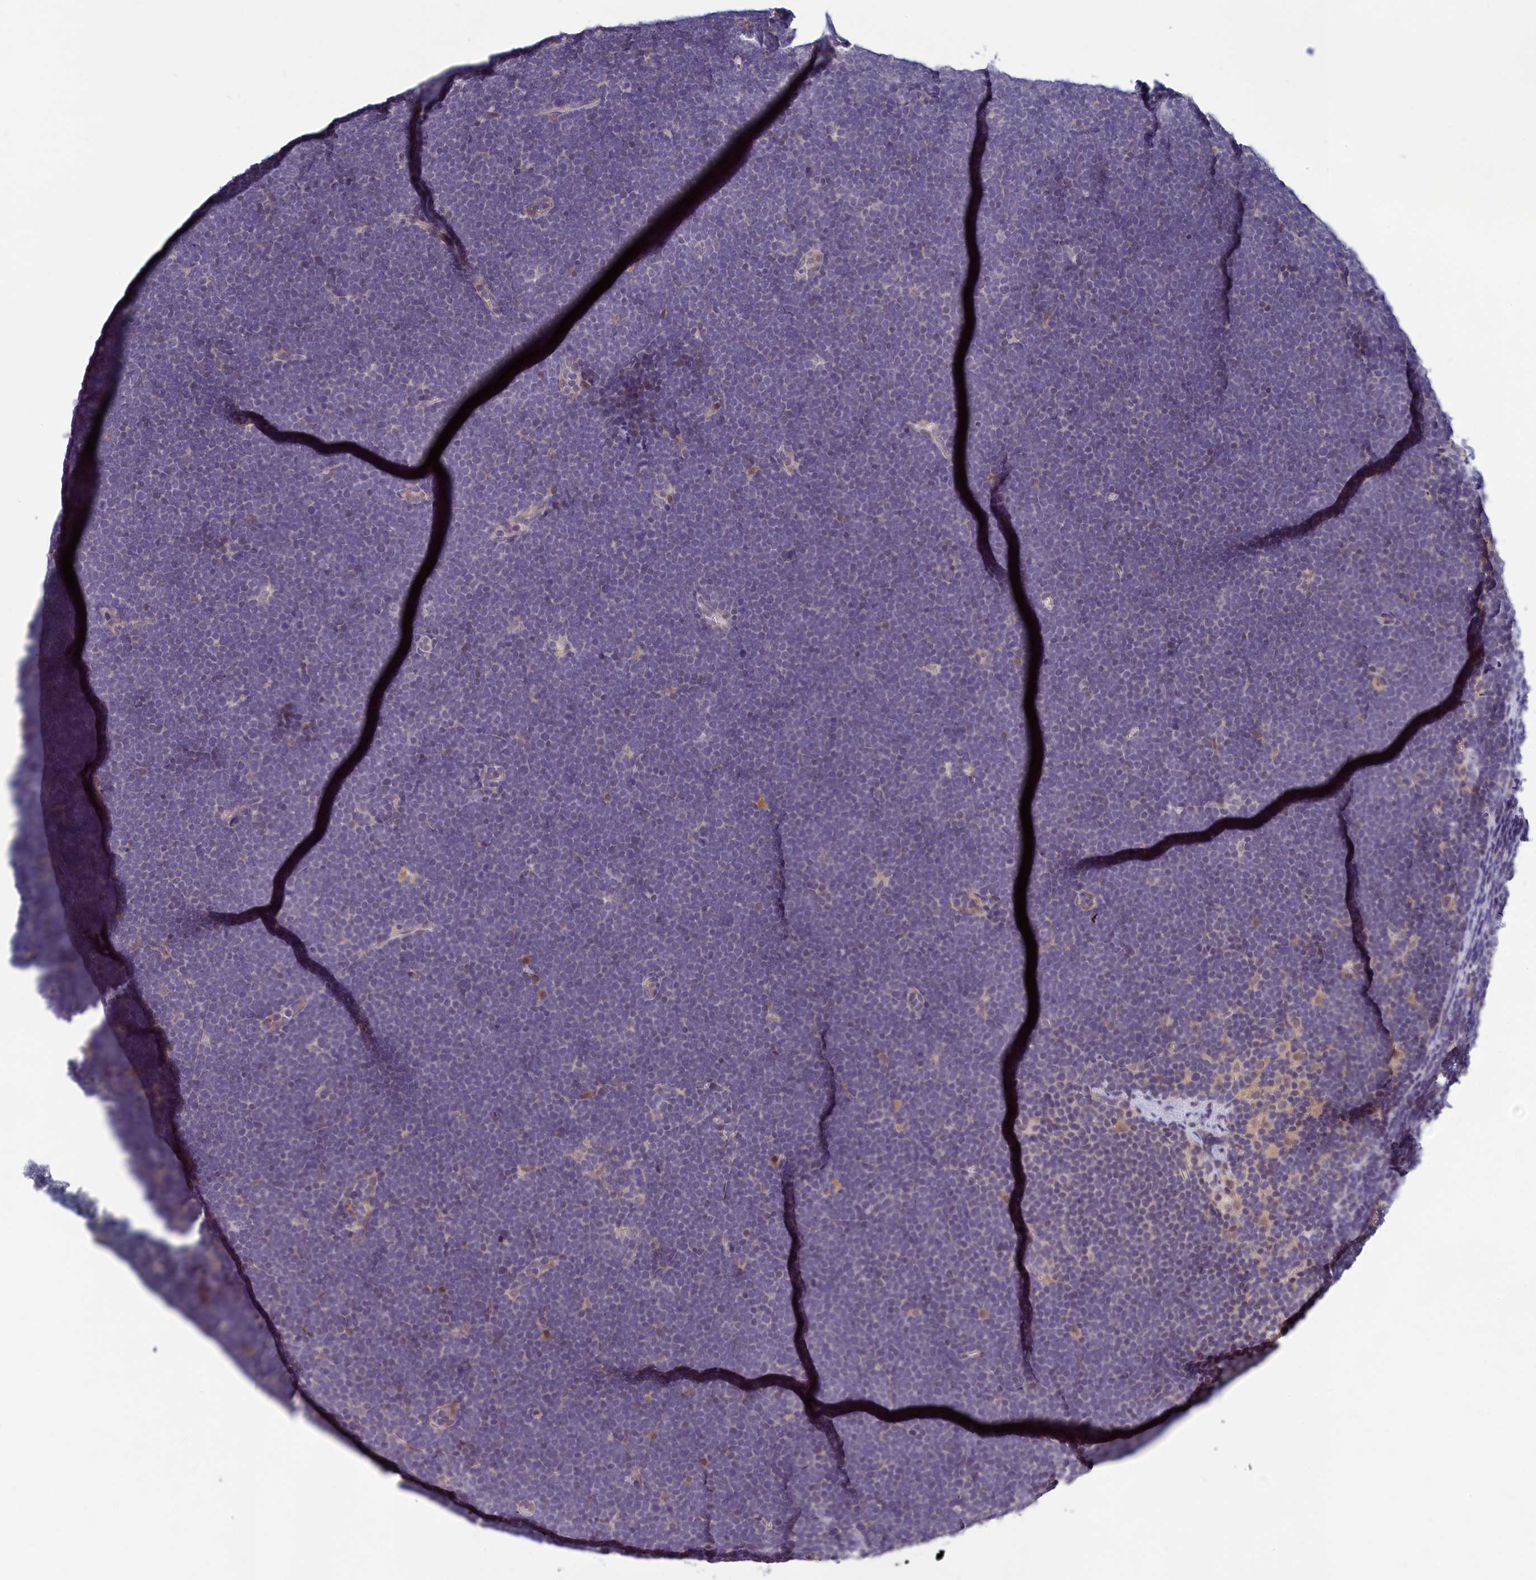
{"staining": {"intensity": "negative", "quantity": "none", "location": "none"}, "tissue": "lymphoma", "cell_type": "Tumor cells", "image_type": "cancer", "snomed": [{"axis": "morphology", "description": "Malignant lymphoma, non-Hodgkin's type, High grade"}, {"axis": "topography", "description": "Lymph node"}], "caption": "Micrograph shows no significant protein positivity in tumor cells of malignant lymphoma, non-Hodgkin's type (high-grade).", "gene": "HECA", "patient": {"sex": "male", "age": 13}}